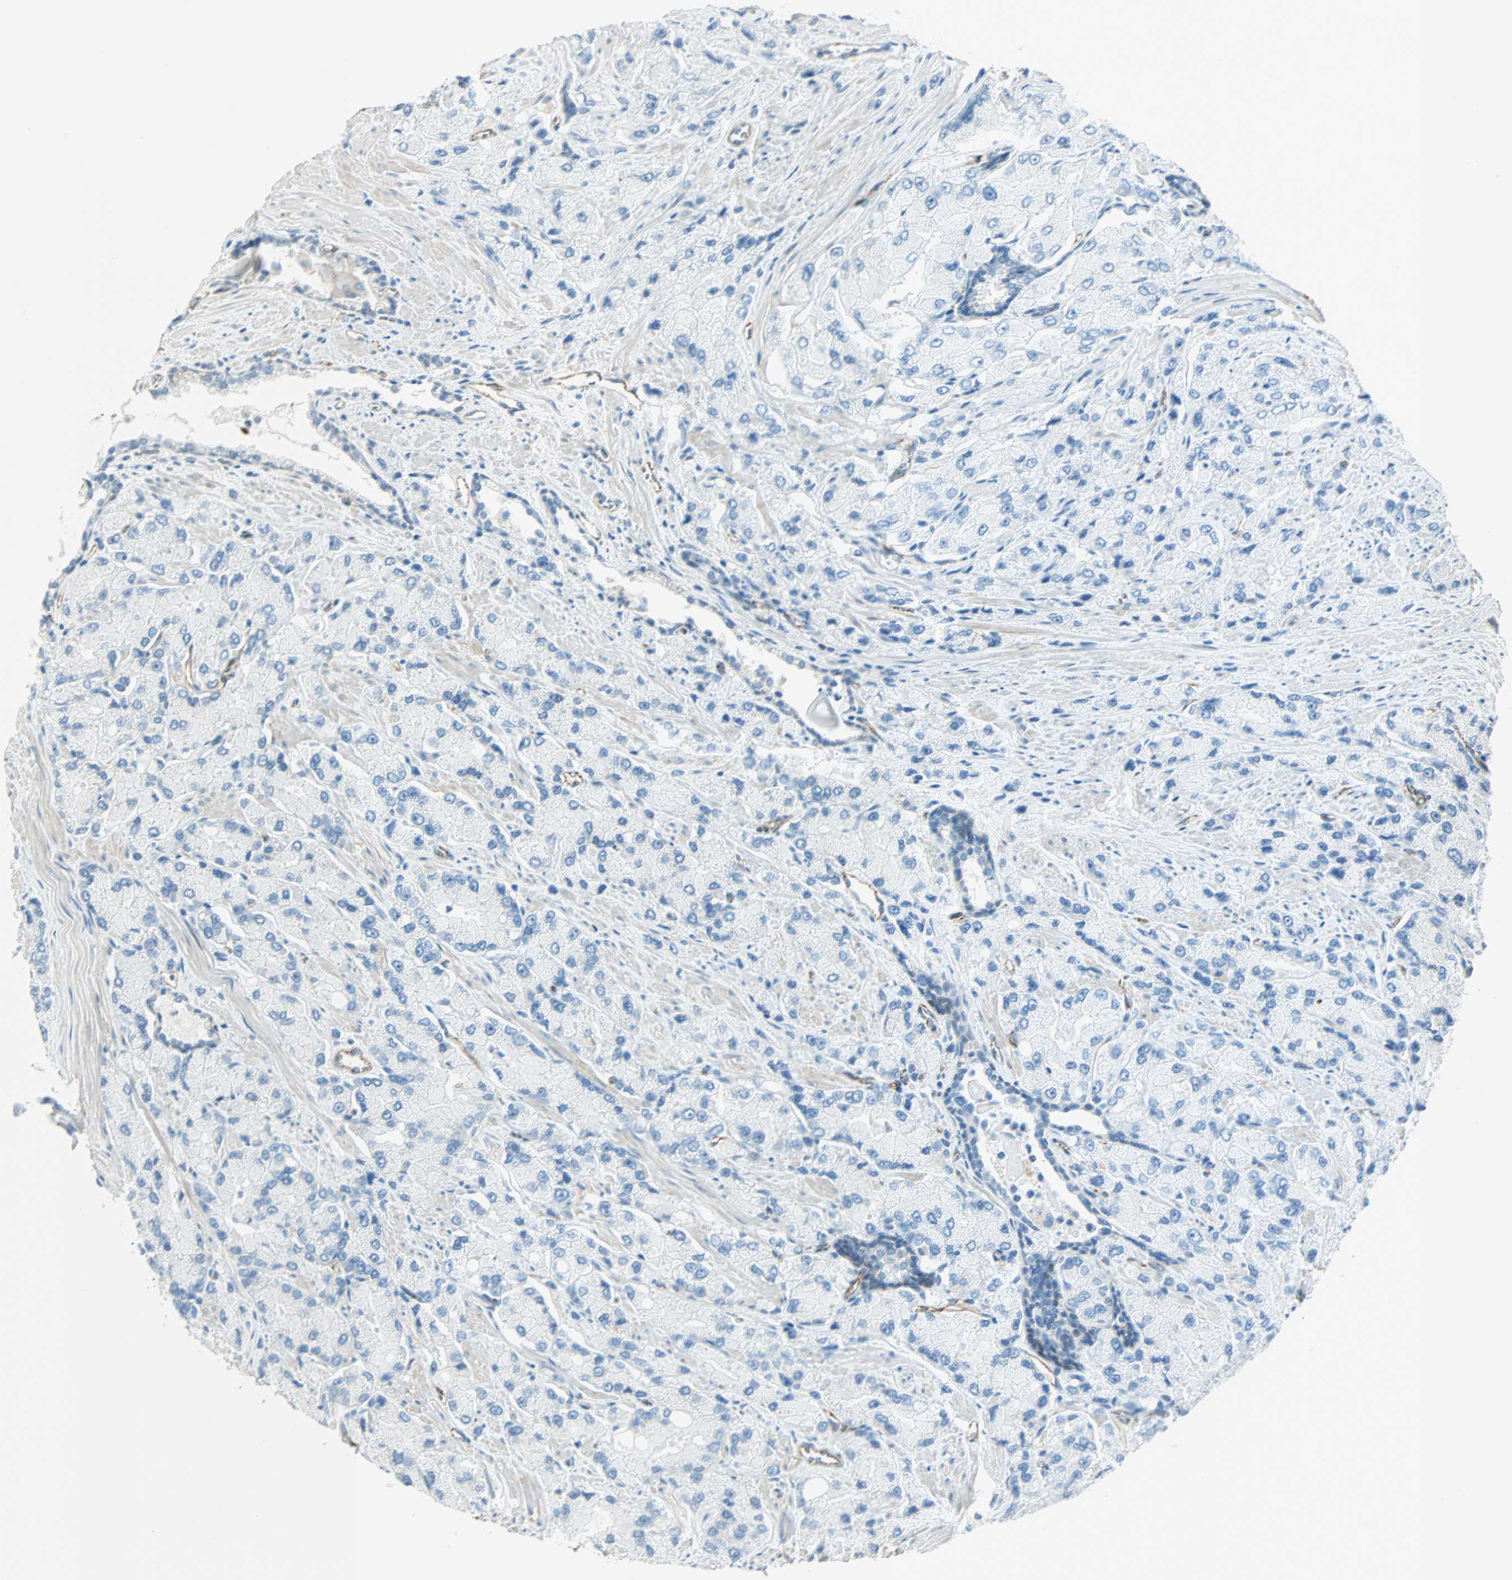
{"staining": {"intensity": "weak", "quantity": "<25%", "location": "cytoplasmic/membranous"}, "tissue": "prostate cancer", "cell_type": "Tumor cells", "image_type": "cancer", "snomed": [{"axis": "morphology", "description": "Adenocarcinoma, High grade"}, {"axis": "topography", "description": "Prostate"}], "caption": "A high-resolution image shows immunohistochemistry staining of high-grade adenocarcinoma (prostate), which displays no significant positivity in tumor cells.", "gene": "VPS9D1", "patient": {"sex": "male", "age": 58}}